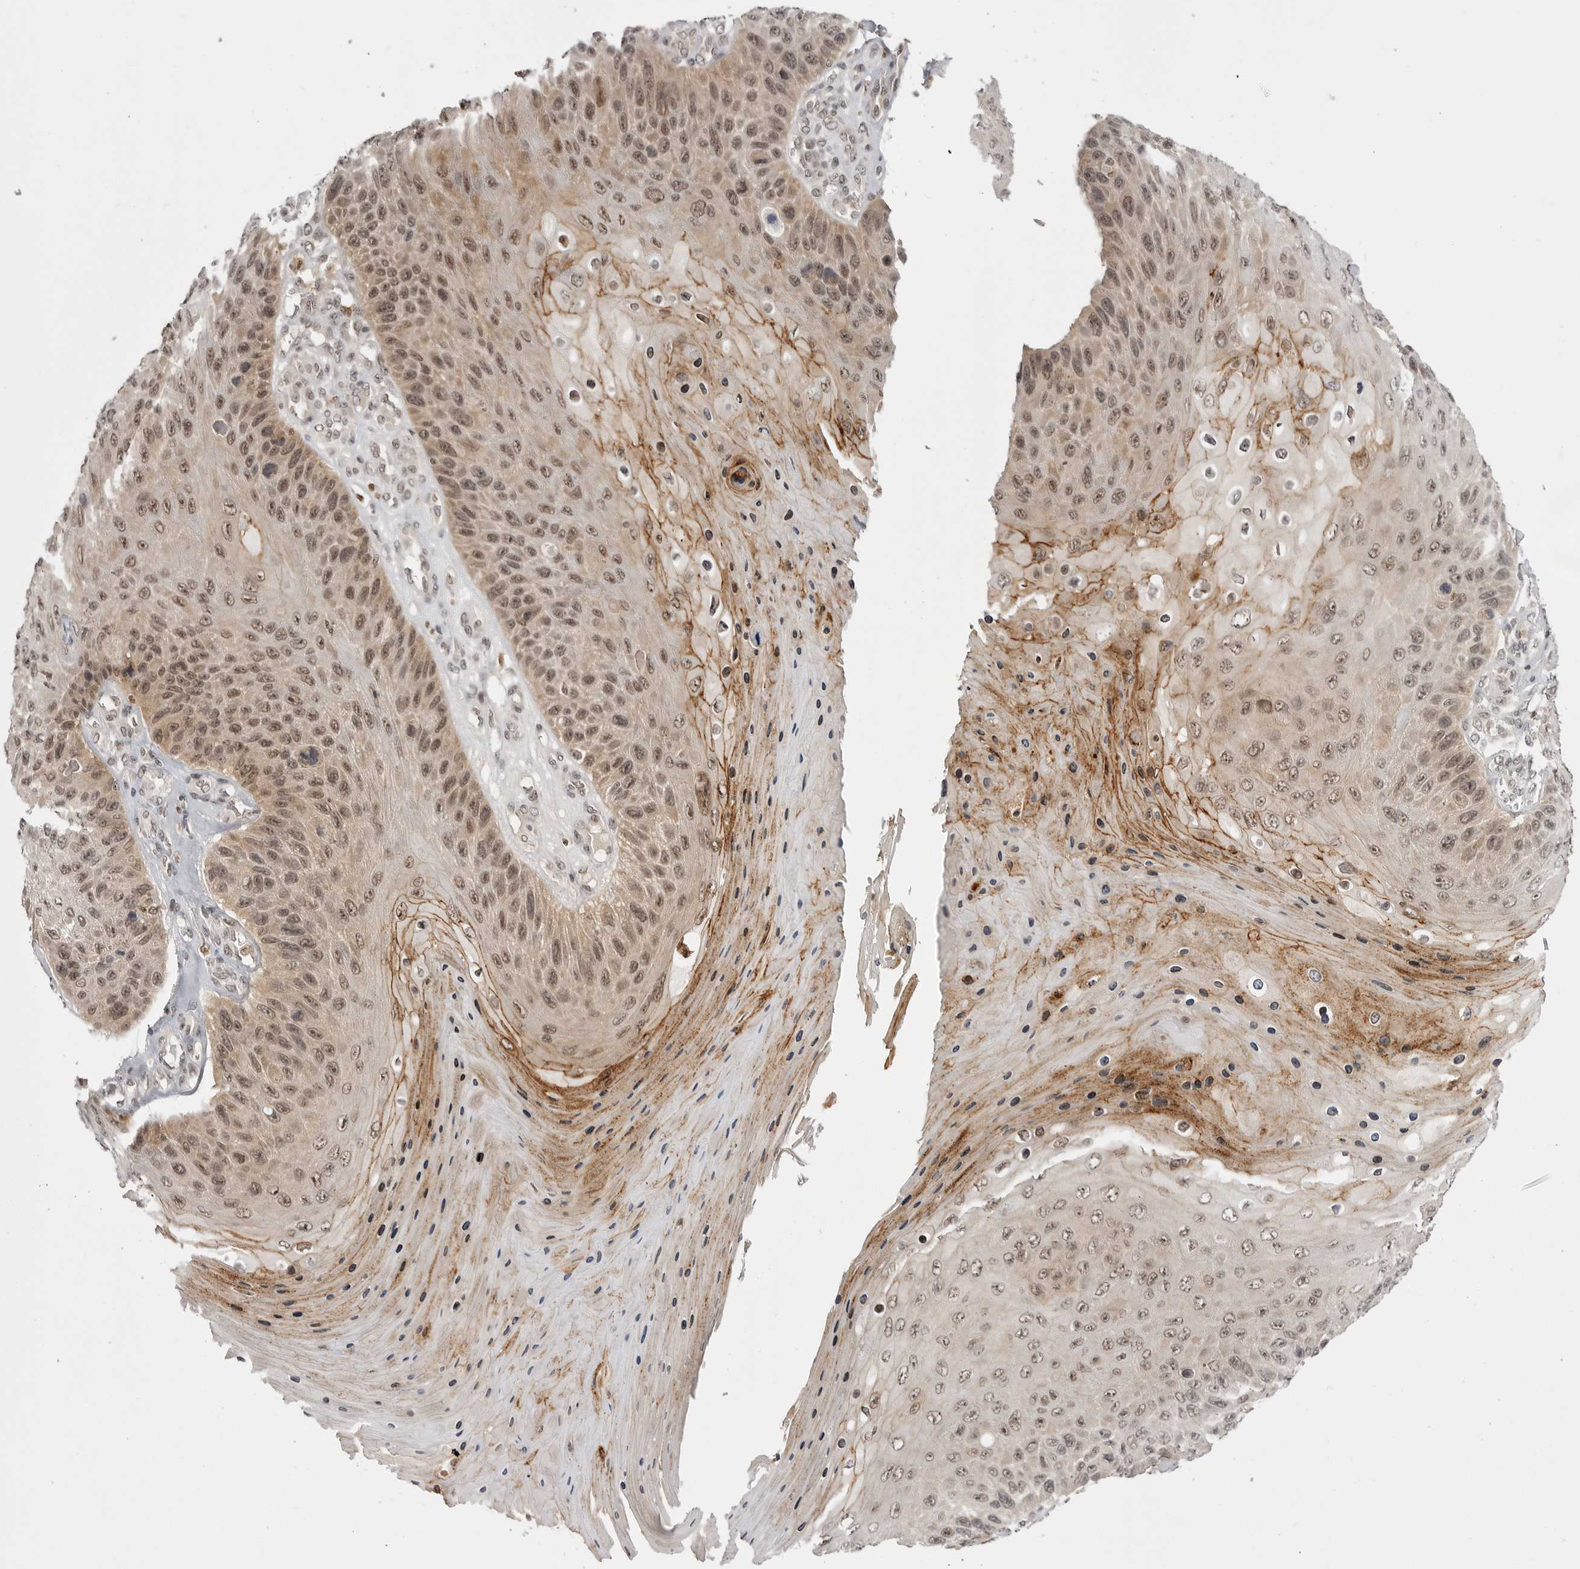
{"staining": {"intensity": "moderate", "quantity": "25%-75%", "location": "cytoplasmic/membranous,nuclear"}, "tissue": "skin cancer", "cell_type": "Tumor cells", "image_type": "cancer", "snomed": [{"axis": "morphology", "description": "Squamous cell carcinoma, NOS"}, {"axis": "topography", "description": "Skin"}], "caption": "Moderate cytoplasmic/membranous and nuclear staining for a protein is identified in about 25%-75% of tumor cells of squamous cell carcinoma (skin) using IHC.", "gene": "PTK2B", "patient": {"sex": "female", "age": 88}}